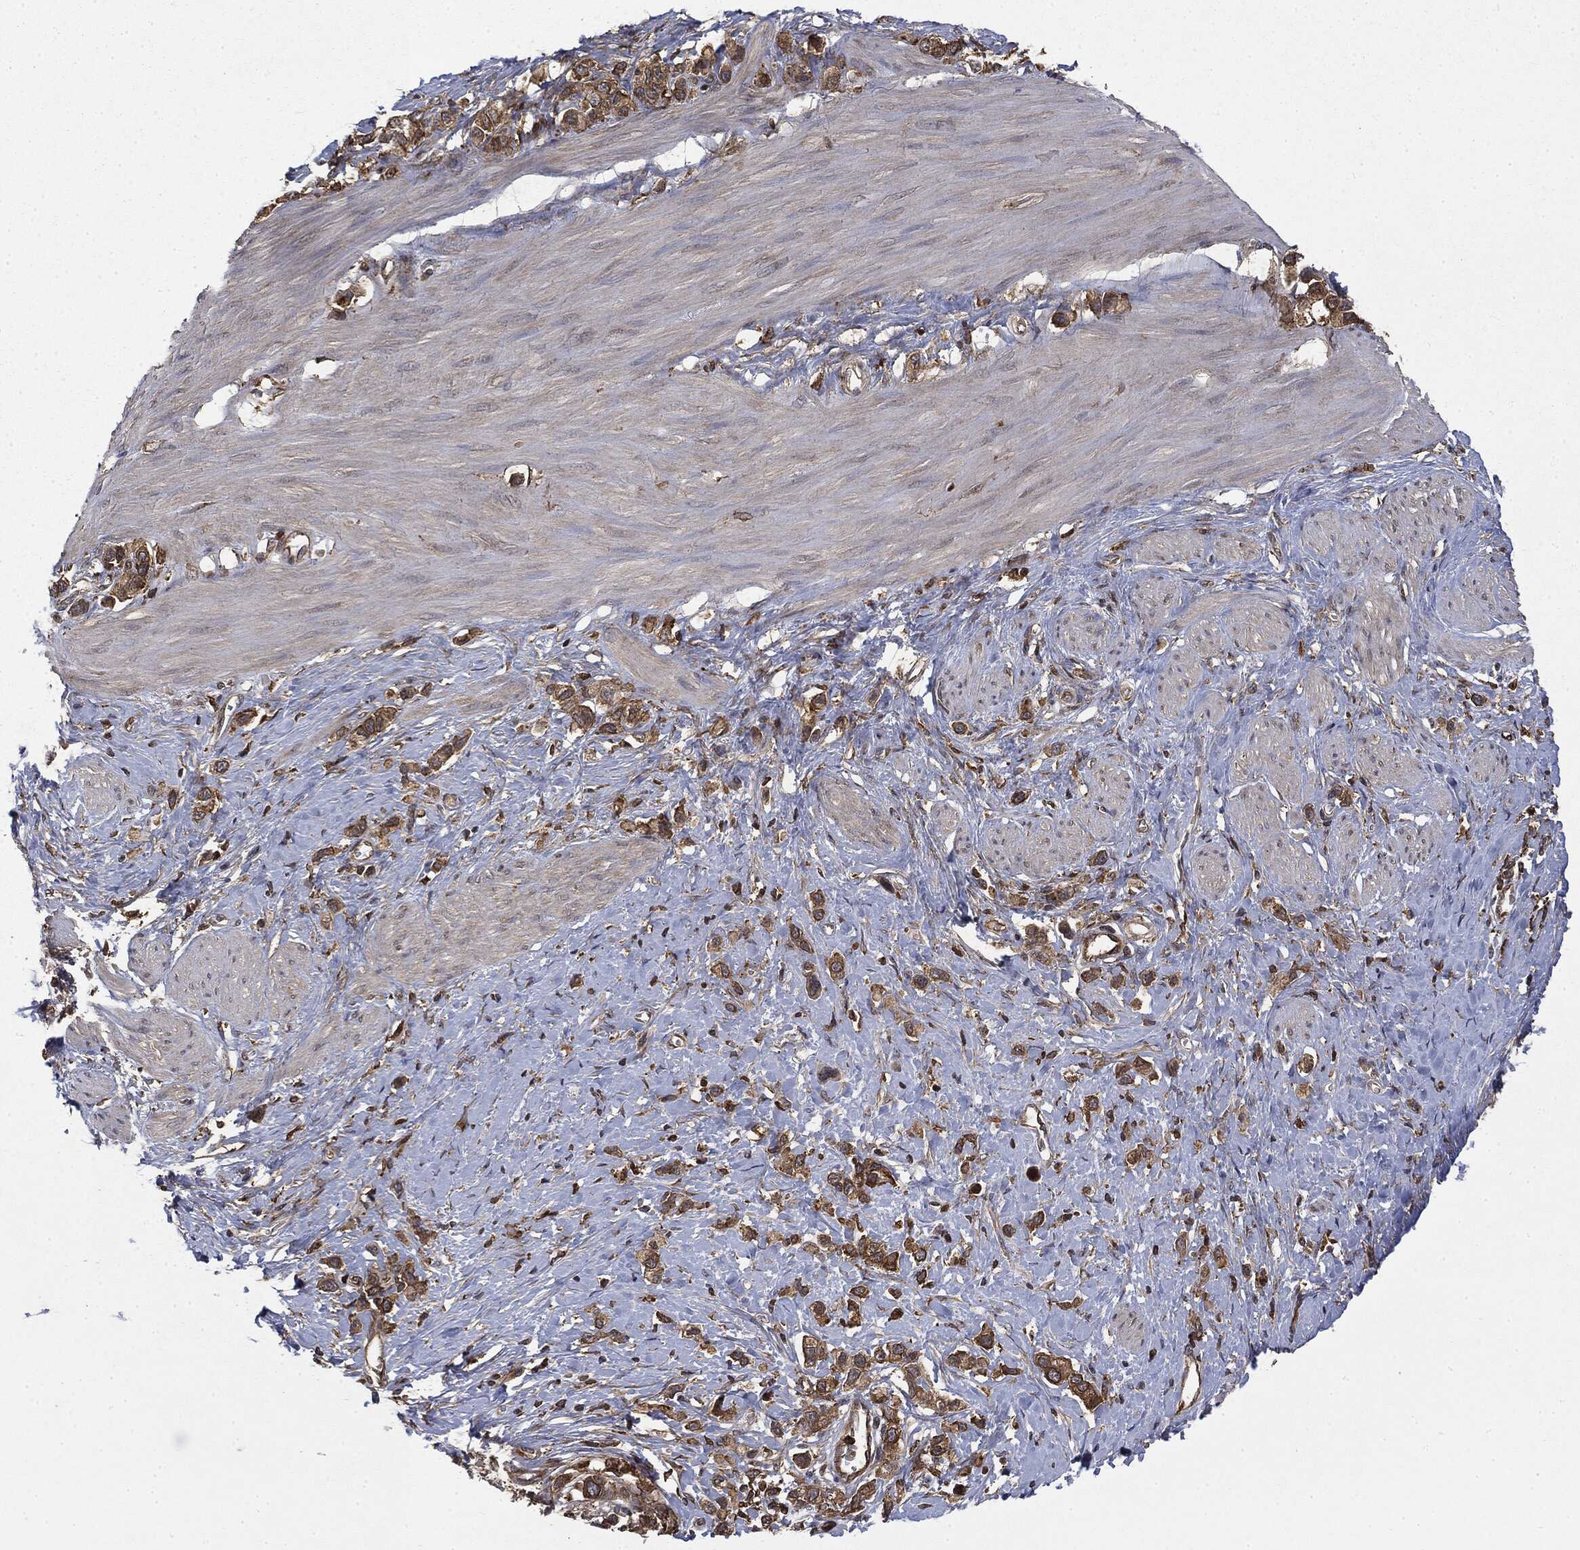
{"staining": {"intensity": "moderate", "quantity": ">75%", "location": "cytoplasmic/membranous"}, "tissue": "stomach cancer", "cell_type": "Tumor cells", "image_type": "cancer", "snomed": [{"axis": "morphology", "description": "Normal tissue, NOS"}, {"axis": "morphology", "description": "Adenocarcinoma, NOS"}, {"axis": "morphology", "description": "Adenocarcinoma, High grade"}, {"axis": "topography", "description": "Stomach, upper"}, {"axis": "topography", "description": "Stomach"}], "caption": "DAB immunohistochemical staining of human adenocarcinoma (stomach) displays moderate cytoplasmic/membranous protein expression in approximately >75% of tumor cells. The protein is shown in brown color, while the nuclei are stained blue.", "gene": "SNX5", "patient": {"sex": "female", "age": 65}}